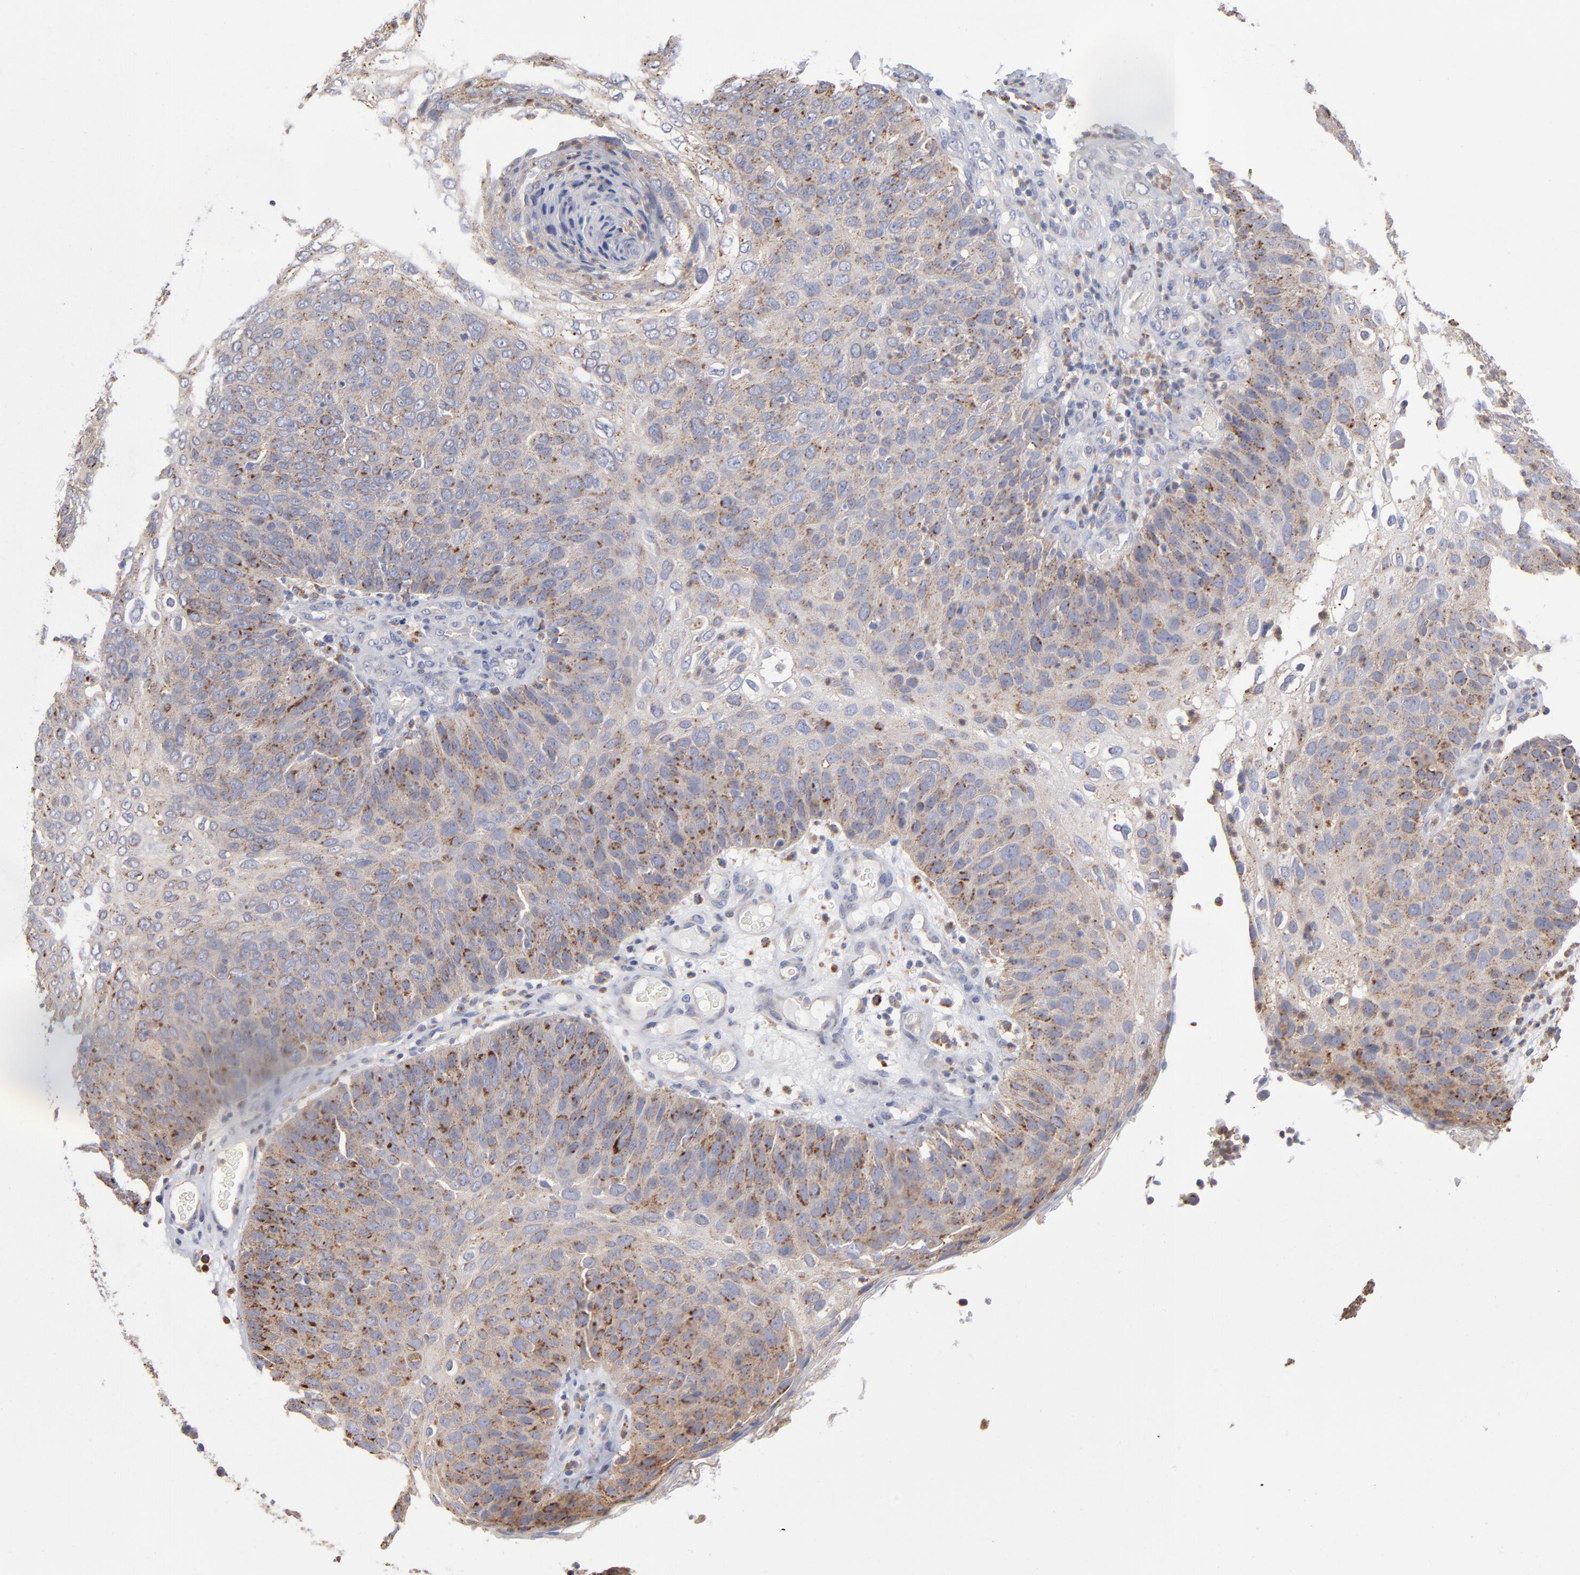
{"staining": {"intensity": "weak", "quantity": ">75%", "location": "cytoplasmic/membranous"}, "tissue": "skin cancer", "cell_type": "Tumor cells", "image_type": "cancer", "snomed": [{"axis": "morphology", "description": "Squamous cell carcinoma, NOS"}, {"axis": "topography", "description": "Skin"}], "caption": "A low amount of weak cytoplasmic/membranous positivity is identified in about >75% of tumor cells in skin squamous cell carcinoma tissue.", "gene": "RRAGB", "patient": {"sex": "male", "age": 87}}